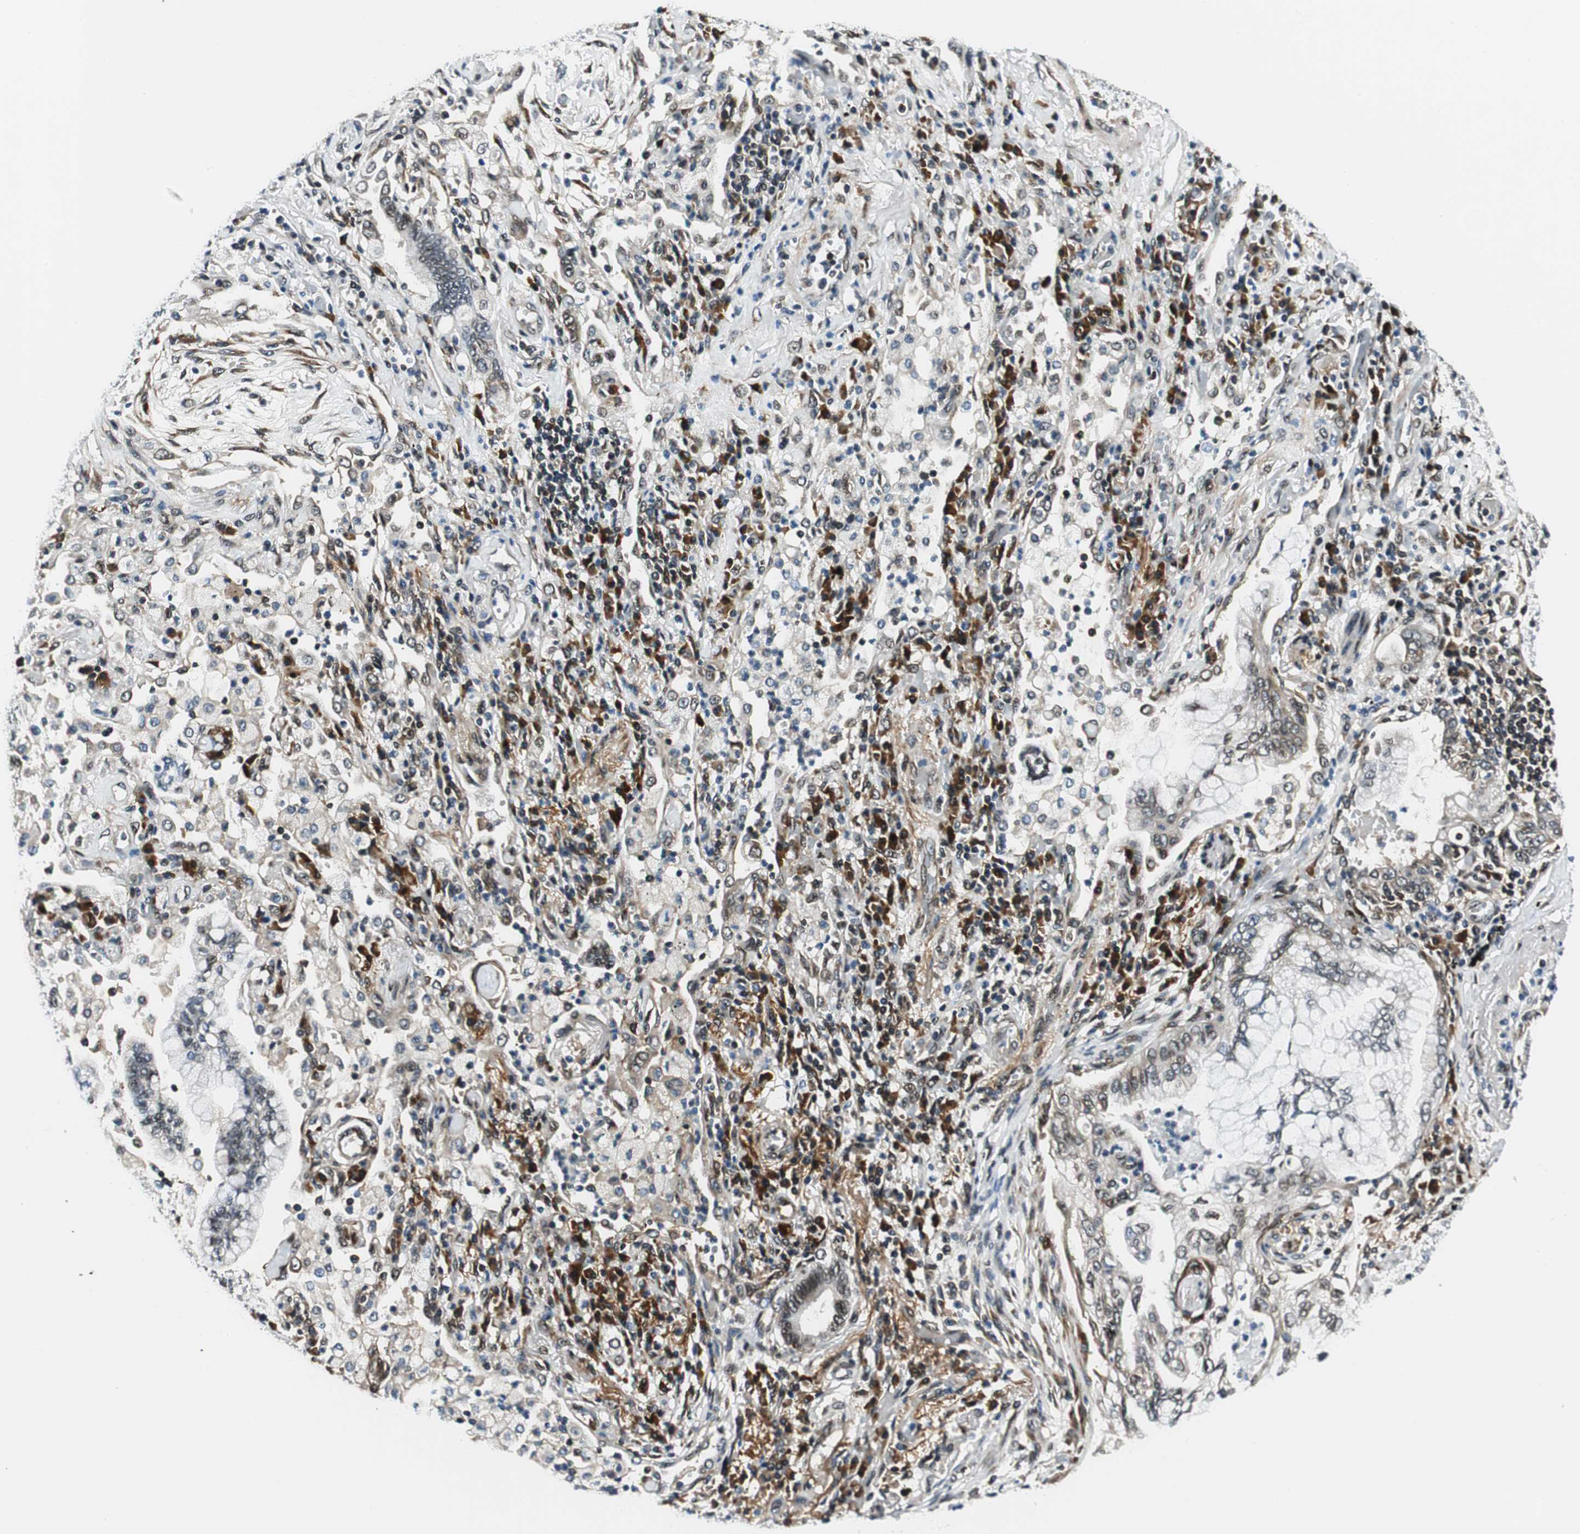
{"staining": {"intensity": "weak", "quantity": "25%-75%", "location": "cytoplasmic/membranous,nuclear"}, "tissue": "lung cancer", "cell_type": "Tumor cells", "image_type": "cancer", "snomed": [{"axis": "morphology", "description": "Normal tissue, NOS"}, {"axis": "morphology", "description": "Adenocarcinoma, NOS"}, {"axis": "topography", "description": "Bronchus"}, {"axis": "topography", "description": "Lung"}], "caption": "Brown immunohistochemical staining in lung cancer demonstrates weak cytoplasmic/membranous and nuclear expression in about 25%-75% of tumor cells. (Brightfield microscopy of DAB IHC at high magnification).", "gene": "RING1", "patient": {"sex": "female", "age": 70}}